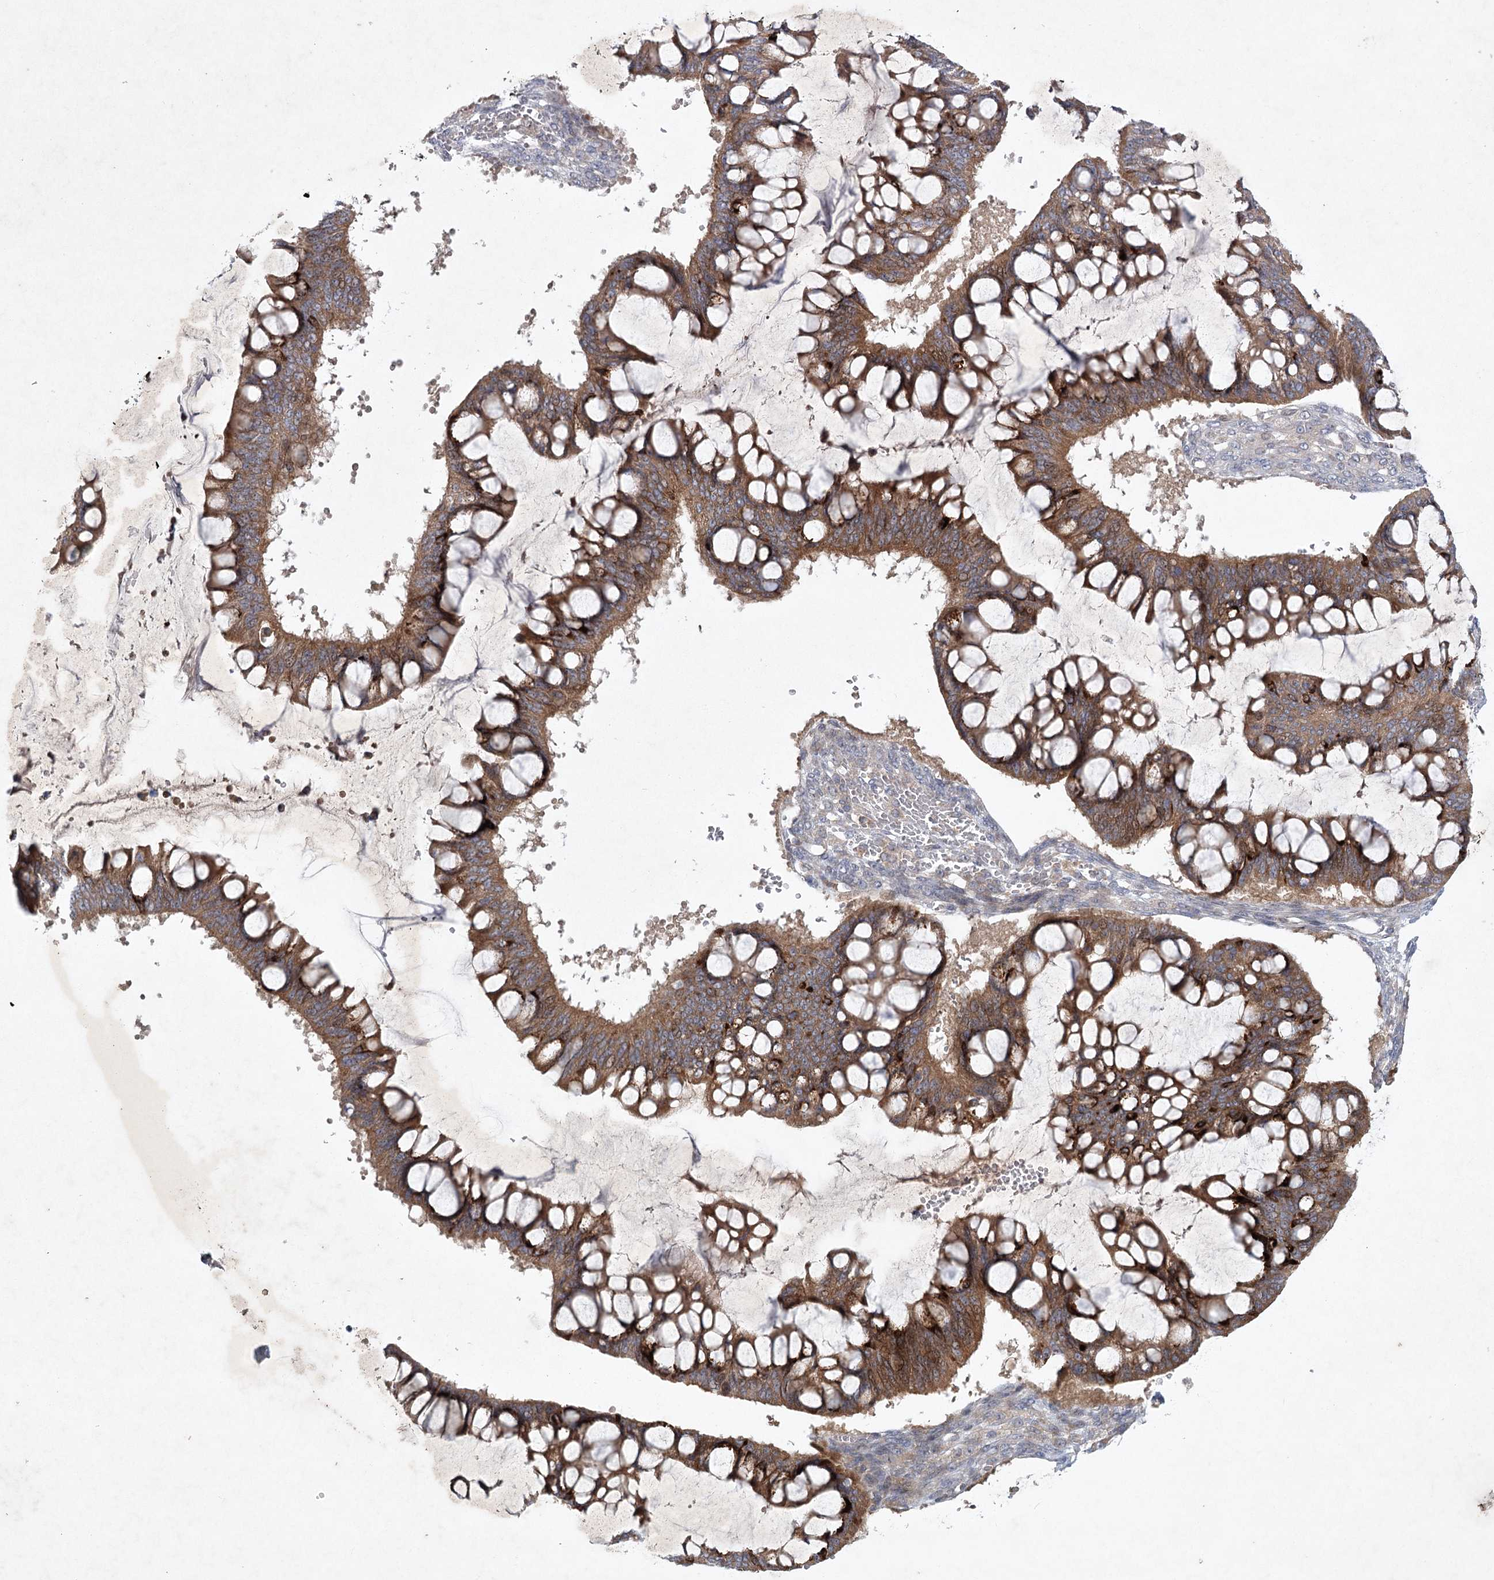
{"staining": {"intensity": "moderate", "quantity": ">75%", "location": "cytoplasmic/membranous"}, "tissue": "ovarian cancer", "cell_type": "Tumor cells", "image_type": "cancer", "snomed": [{"axis": "morphology", "description": "Cystadenocarcinoma, mucinous, NOS"}, {"axis": "topography", "description": "Ovary"}], "caption": "Mucinous cystadenocarcinoma (ovarian) stained with immunohistochemistry demonstrates moderate cytoplasmic/membranous positivity in approximately >75% of tumor cells.", "gene": "MAP3K13", "patient": {"sex": "female", "age": 73}}